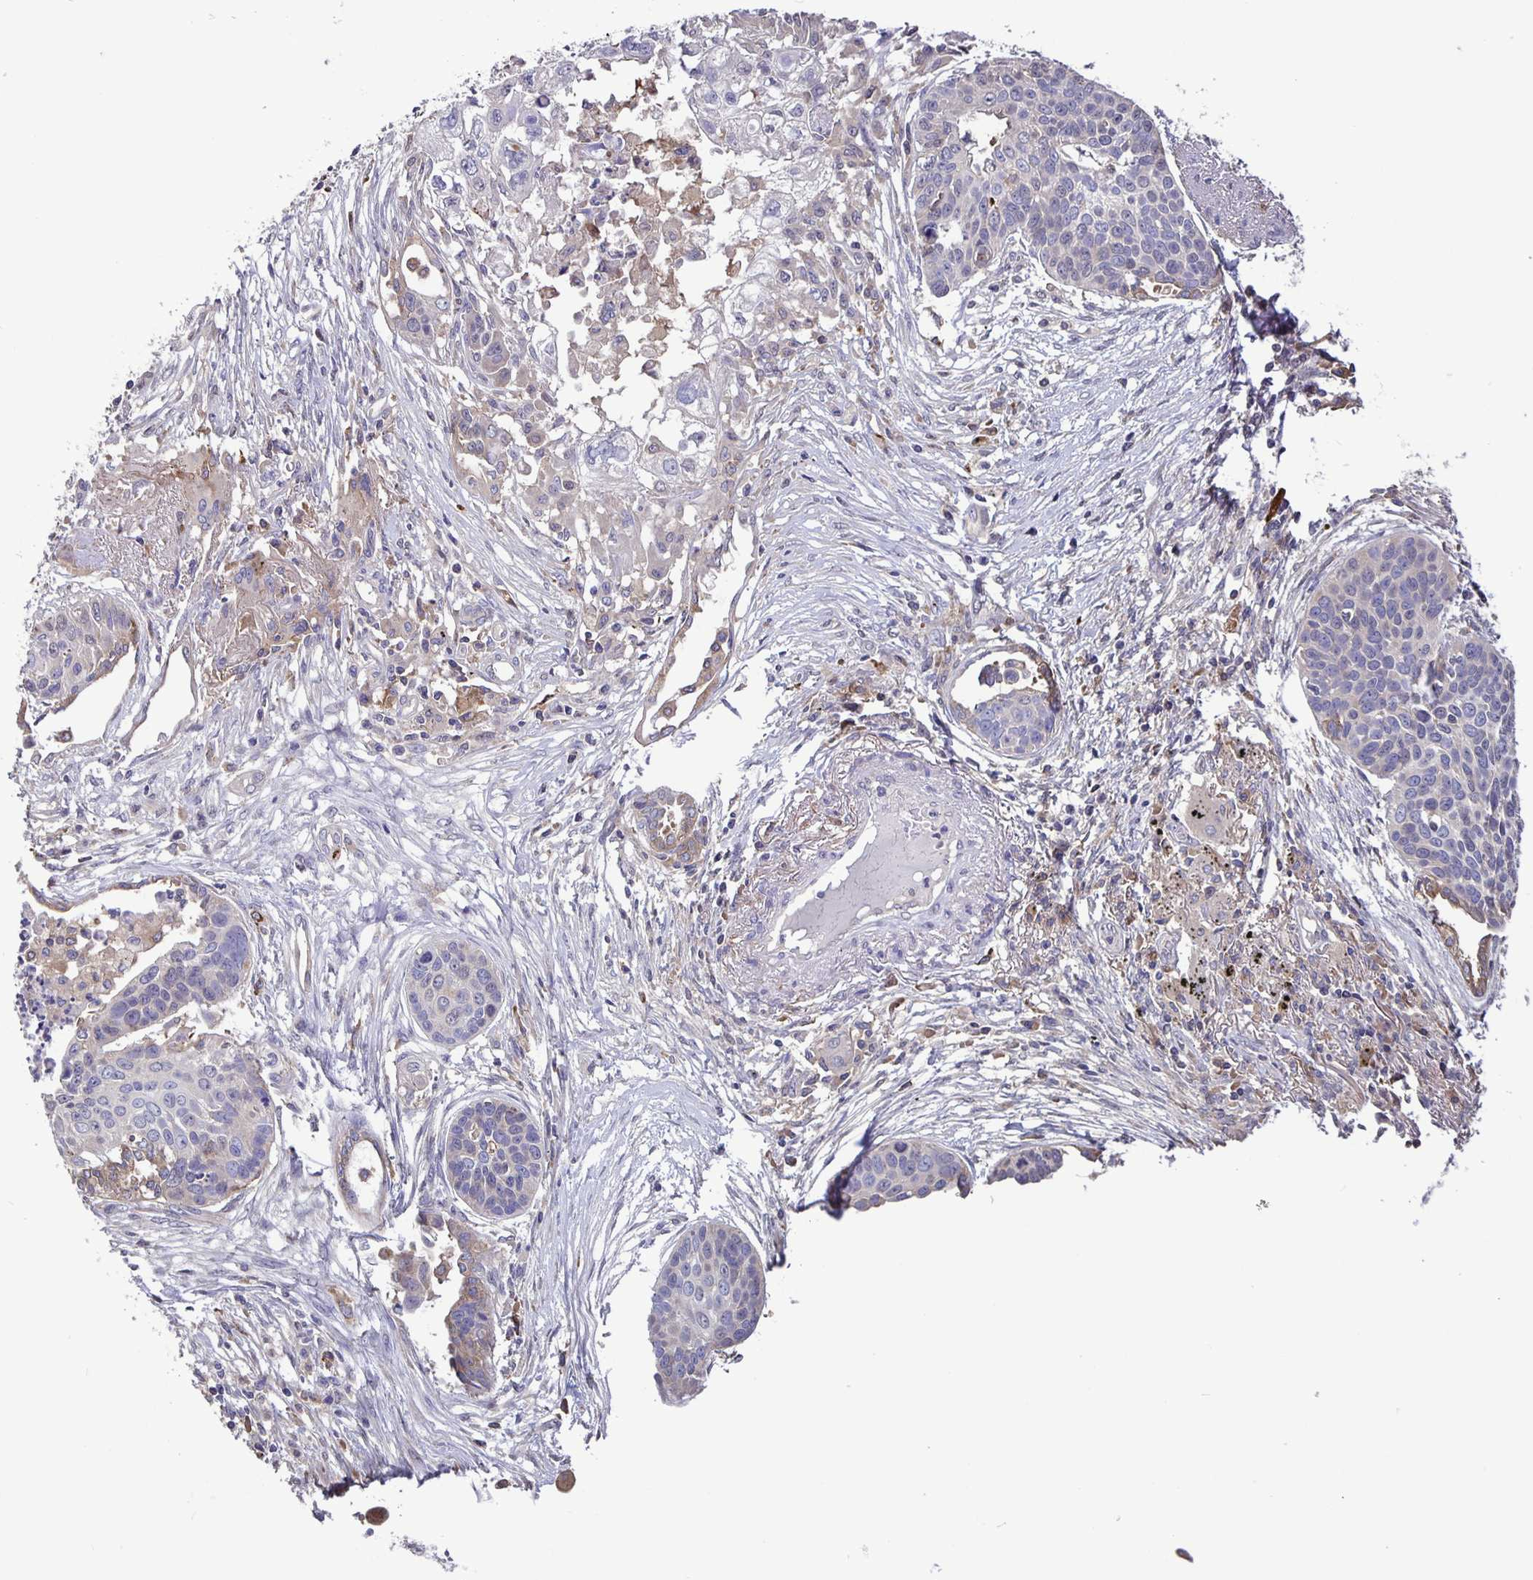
{"staining": {"intensity": "weak", "quantity": "<25%", "location": "cytoplasmic/membranous"}, "tissue": "lung cancer", "cell_type": "Tumor cells", "image_type": "cancer", "snomed": [{"axis": "morphology", "description": "Squamous cell carcinoma, NOS"}, {"axis": "topography", "description": "Lung"}], "caption": "The photomicrograph reveals no significant expression in tumor cells of lung squamous cell carcinoma.", "gene": "FEM1C", "patient": {"sex": "male", "age": 71}}